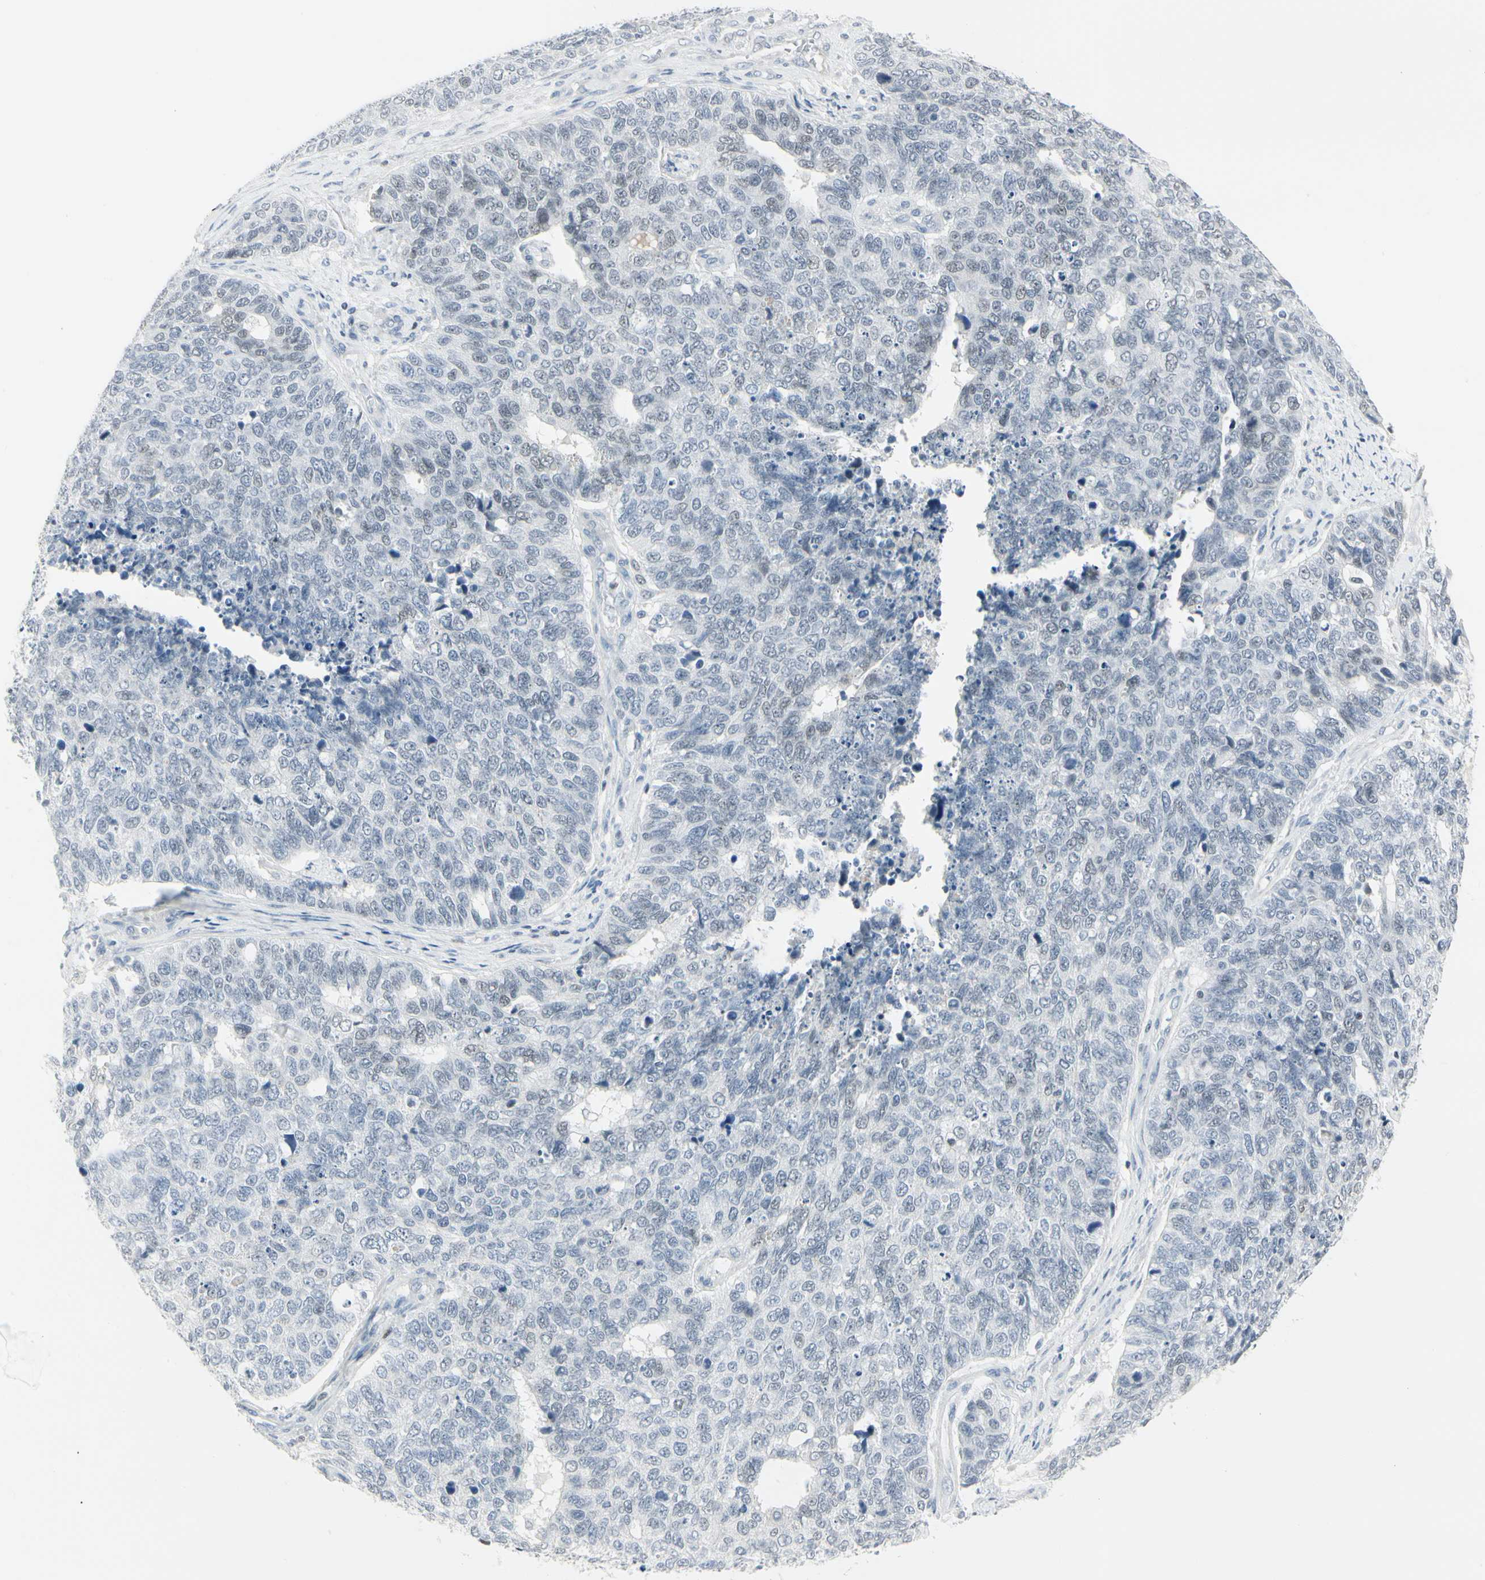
{"staining": {"intensity": "negative", "quantity": "none", "location": "none"}, "tissue": "cervical cancer", "cell_type": "Tumor cells", "image_type": "cancer", "snomed": [{"axis": "morphology", "description": "Squamous cell carcinoma, NOS"}, {"axis": "topography", "description": "Cervix"}], "caption": "The photomicrograph reveals no staining of tumor cells in cervical cancer. (Stains: DAB (3,3'-diaminobenzidine) IHC with hematoxylin counter stain, Microscopy: brightfield microscopy at high magnification).", "gene": "ZBTB7B", "patient": {"sex": "female", "age": 63}}